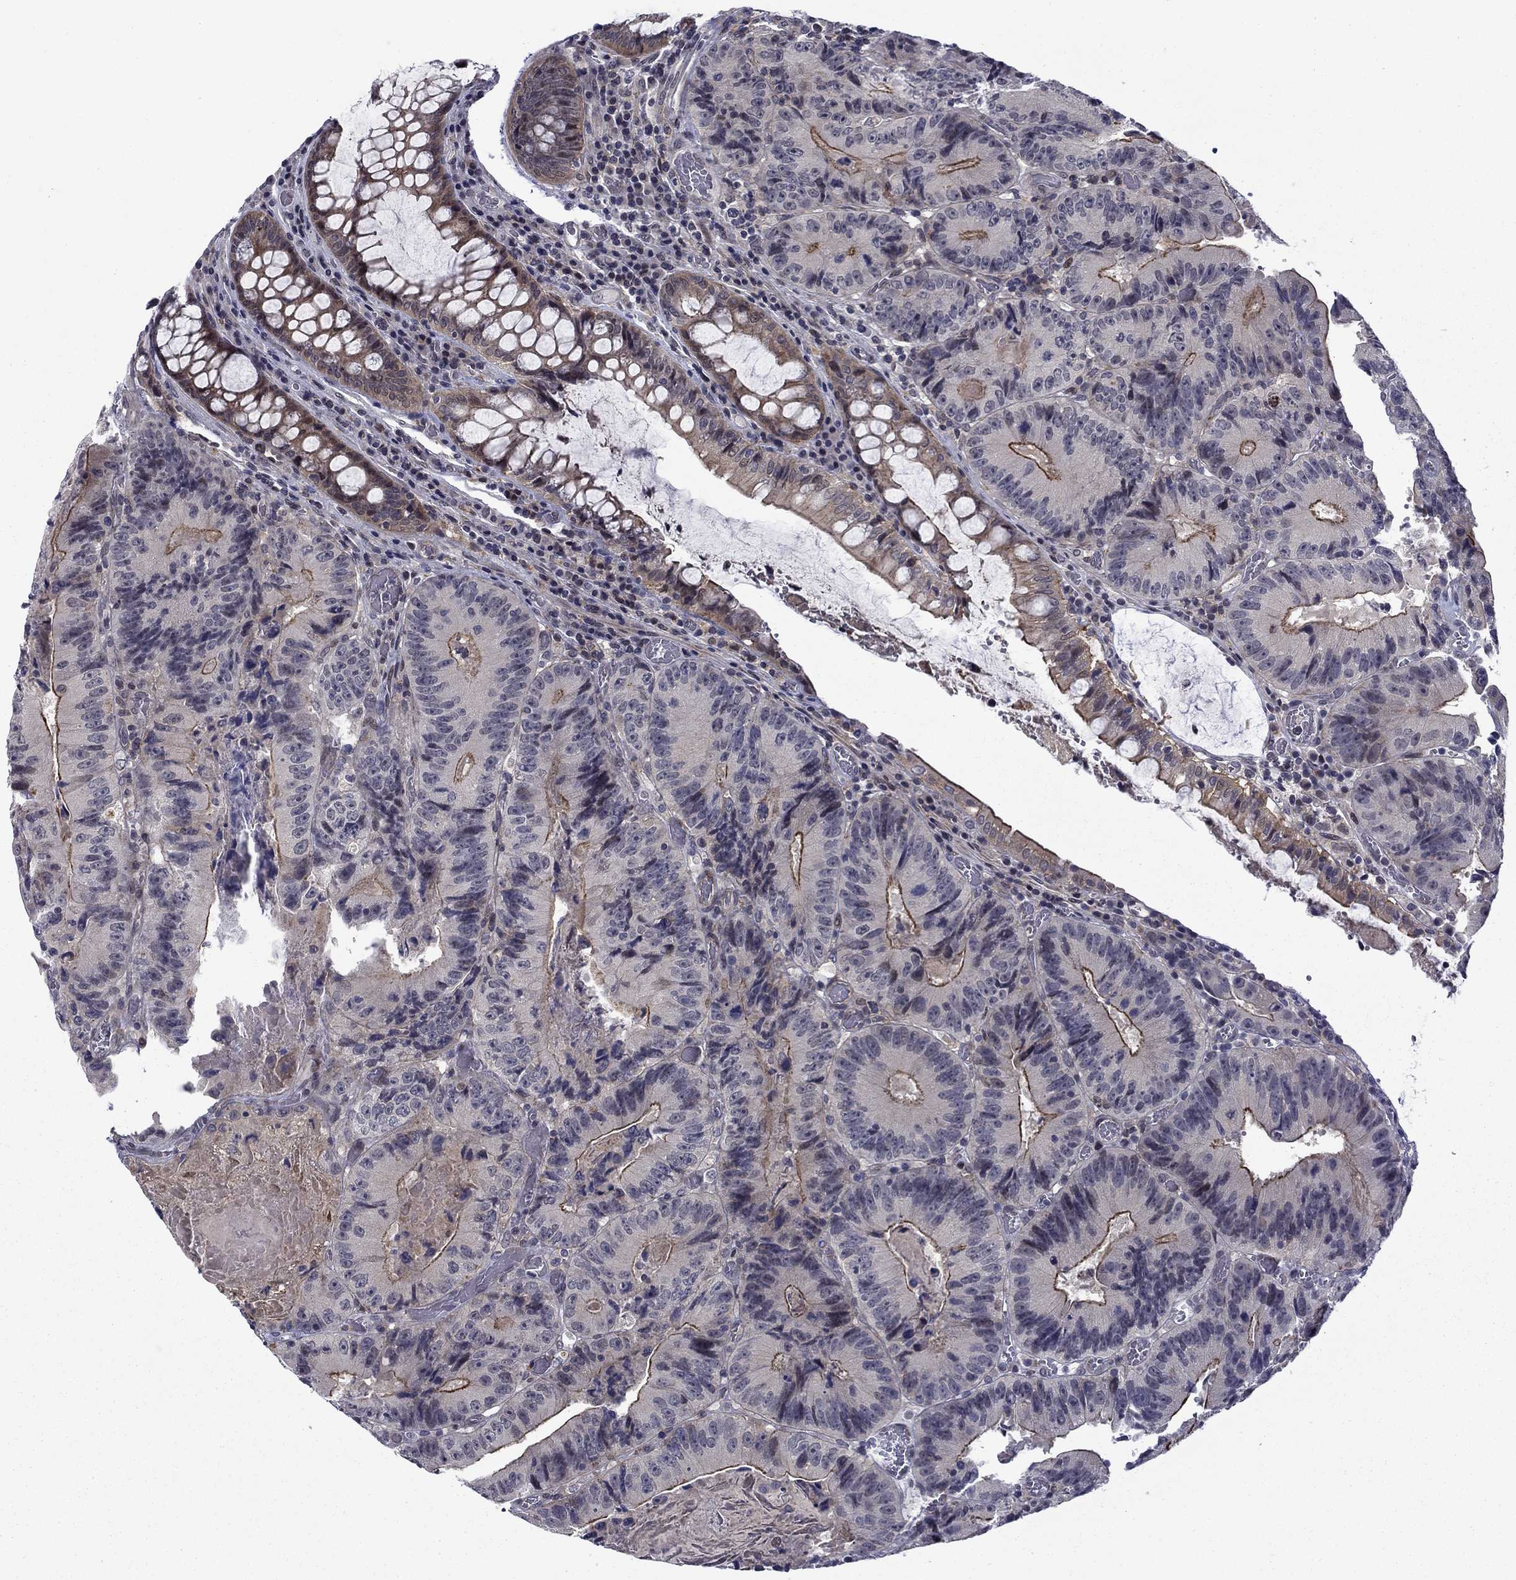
{"staining": {"intensity": "moderate", "quantity": "<25%", "location": "cytoplasmic/membranous"}, "tissue": "colorectal cancer", "cell_type": "Tumor cells", "image_type": "cancer", "snomed": [{"axis": "morphology", "description": "Adenocarcinoma, NOS"}, {"axis": "topography", "description": "Colon"}], "caption": "Immunohistochemical staining of human colorectal cancer shows moderate cytoplasmic/membranous protein positivity in about <25% of tumor cells. The protein of interest is shown in brown color, while the nuclei are stained blue.", "gene": "B3GAT1", "patient": {"sex": "female", "age": 86}}